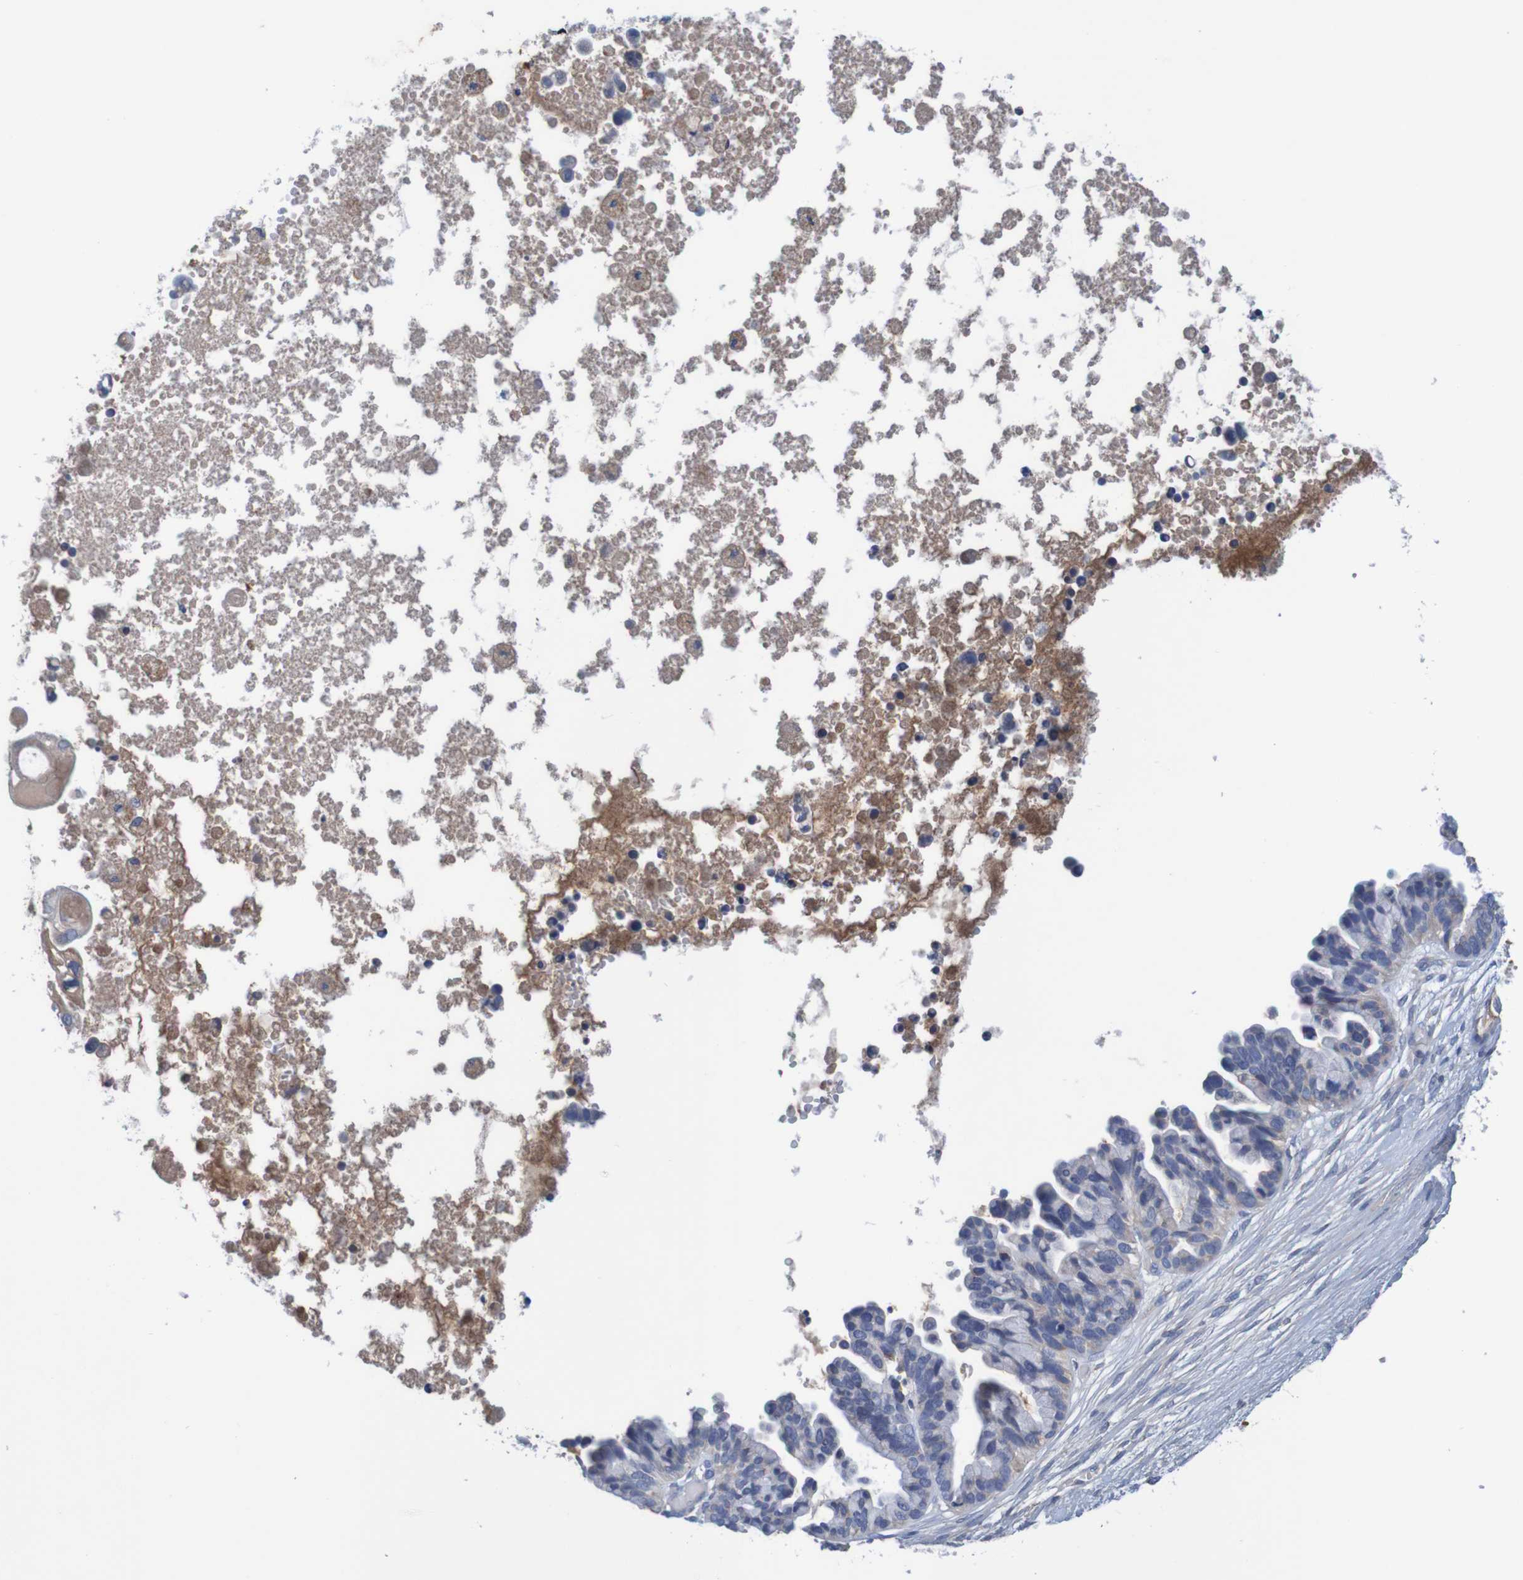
{"staining": {"intensity": "moderate", "quantity": "<25%", "location": "cytoplasmic/membranous"}, "tissue": "ovarian cancer", "cell_type": "Tumor cells", "image_type": "cancer", "snomed": [{"axis": "morphology", "description": "Cystadenocarcinoma, serous, NOS"}, {"axis": "topography", "description": "Ovary"}], "caption": "Moderate cytoplasmic/membranous protein expression is appreciated in about <25% of tumor cells in ovarian cancer (serous cystadenocarcinoma).", "gene": "LTA", "patient": {"sex": "female", "age": 56}}